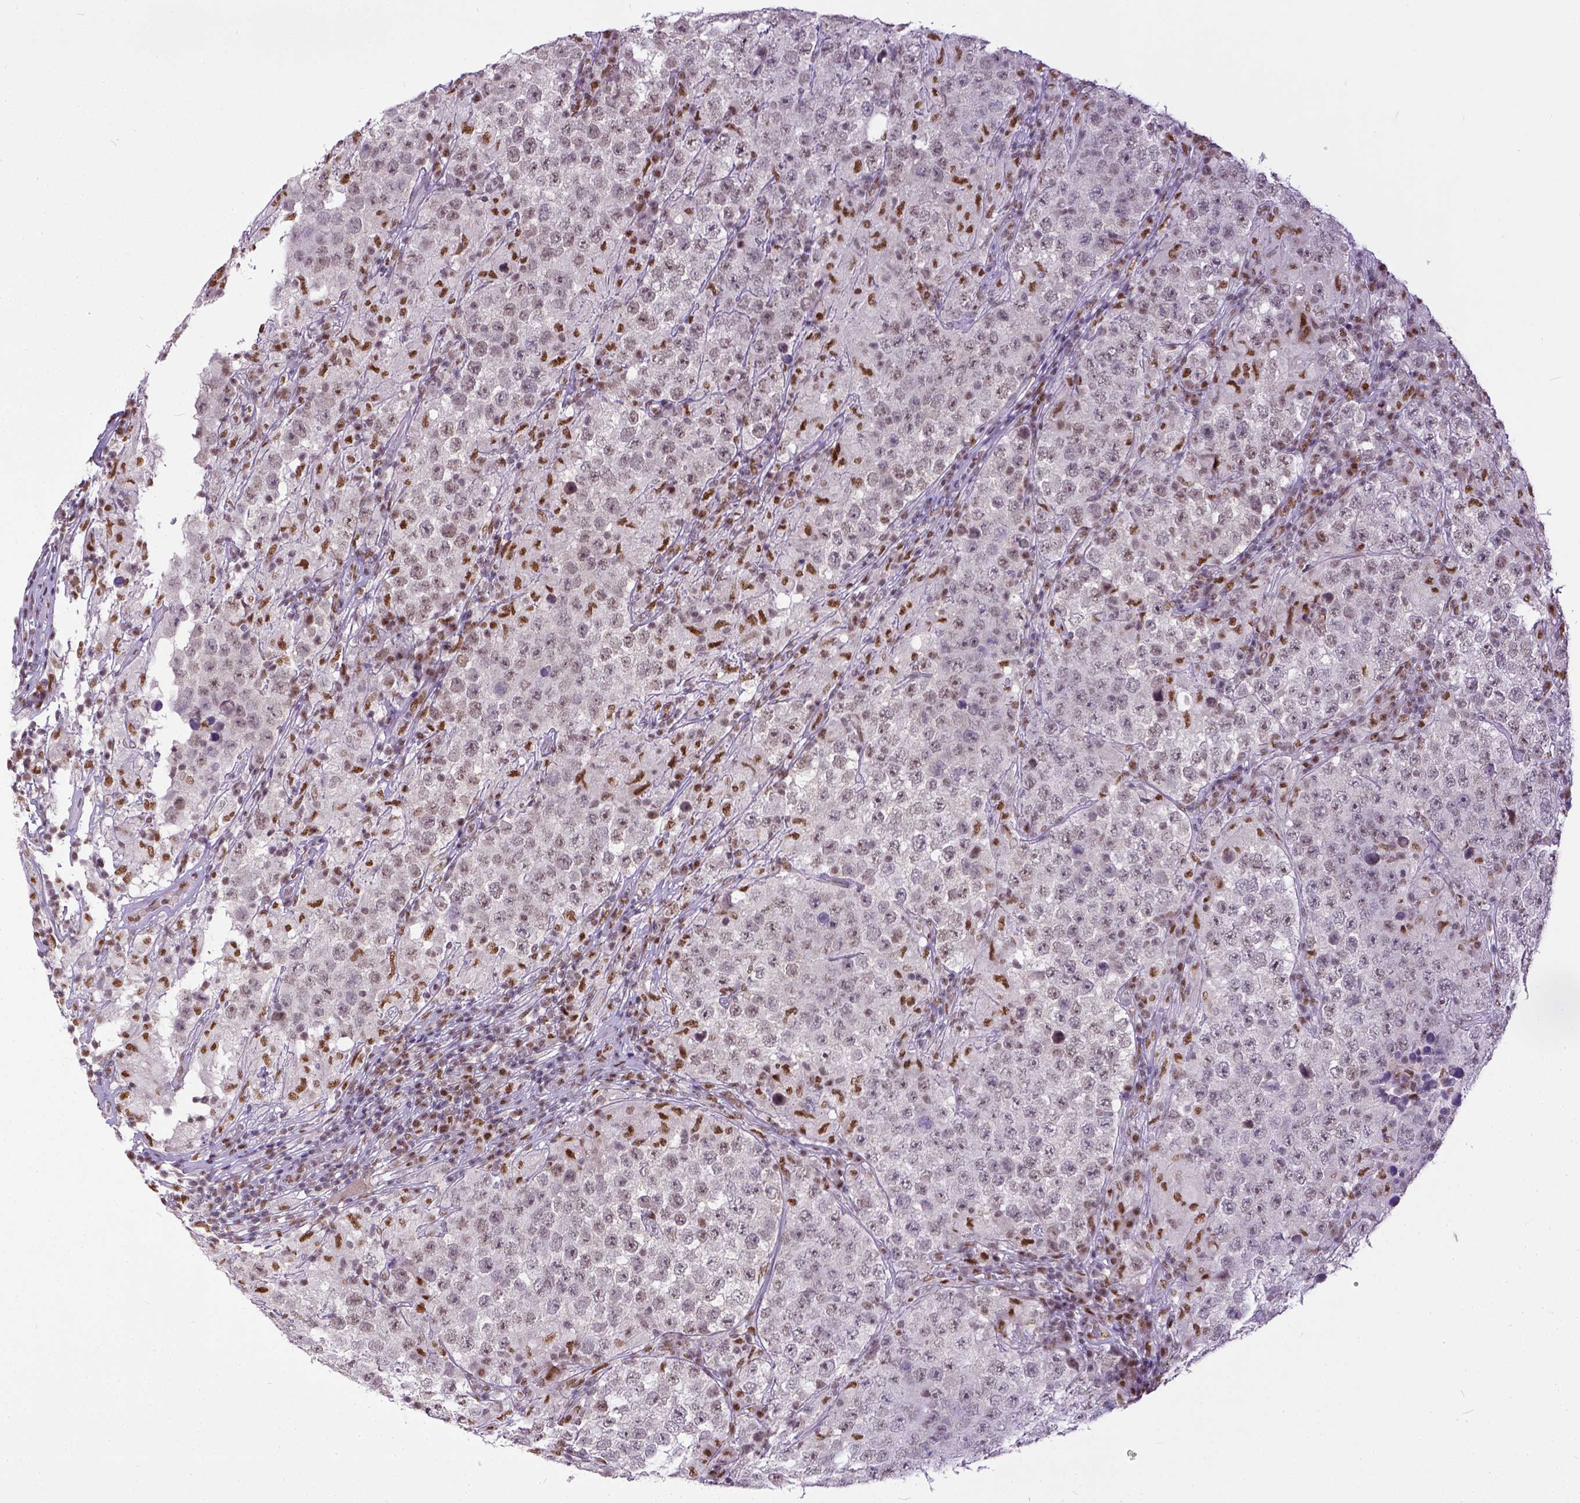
{"staining": {"intensity": "negative", "quantity": "none", "location": "none"}, "tissue": "testis cancer", "cell_type": "Tumor cells", "image_type": "cancer", "snomed": [{"axis": "morphology", "description": "Seminoma, NOS"}, {"axis": "morphology", "description": "Carcinoma, Embryonal, NOS"}, {"axis": "topography", "description": "Testis"}], "caption": "High magnification brightfield microscopy of seminoma (testis) stained with DAB (brown) and counterstained with hematoxylin (blue): tumor cells show no significant expression. (DAB immunohistochemistry (IHC) with hematoxylin counter stain).", "gene": "ERCC1", "patient": {"sex": "male", "age": 41}}